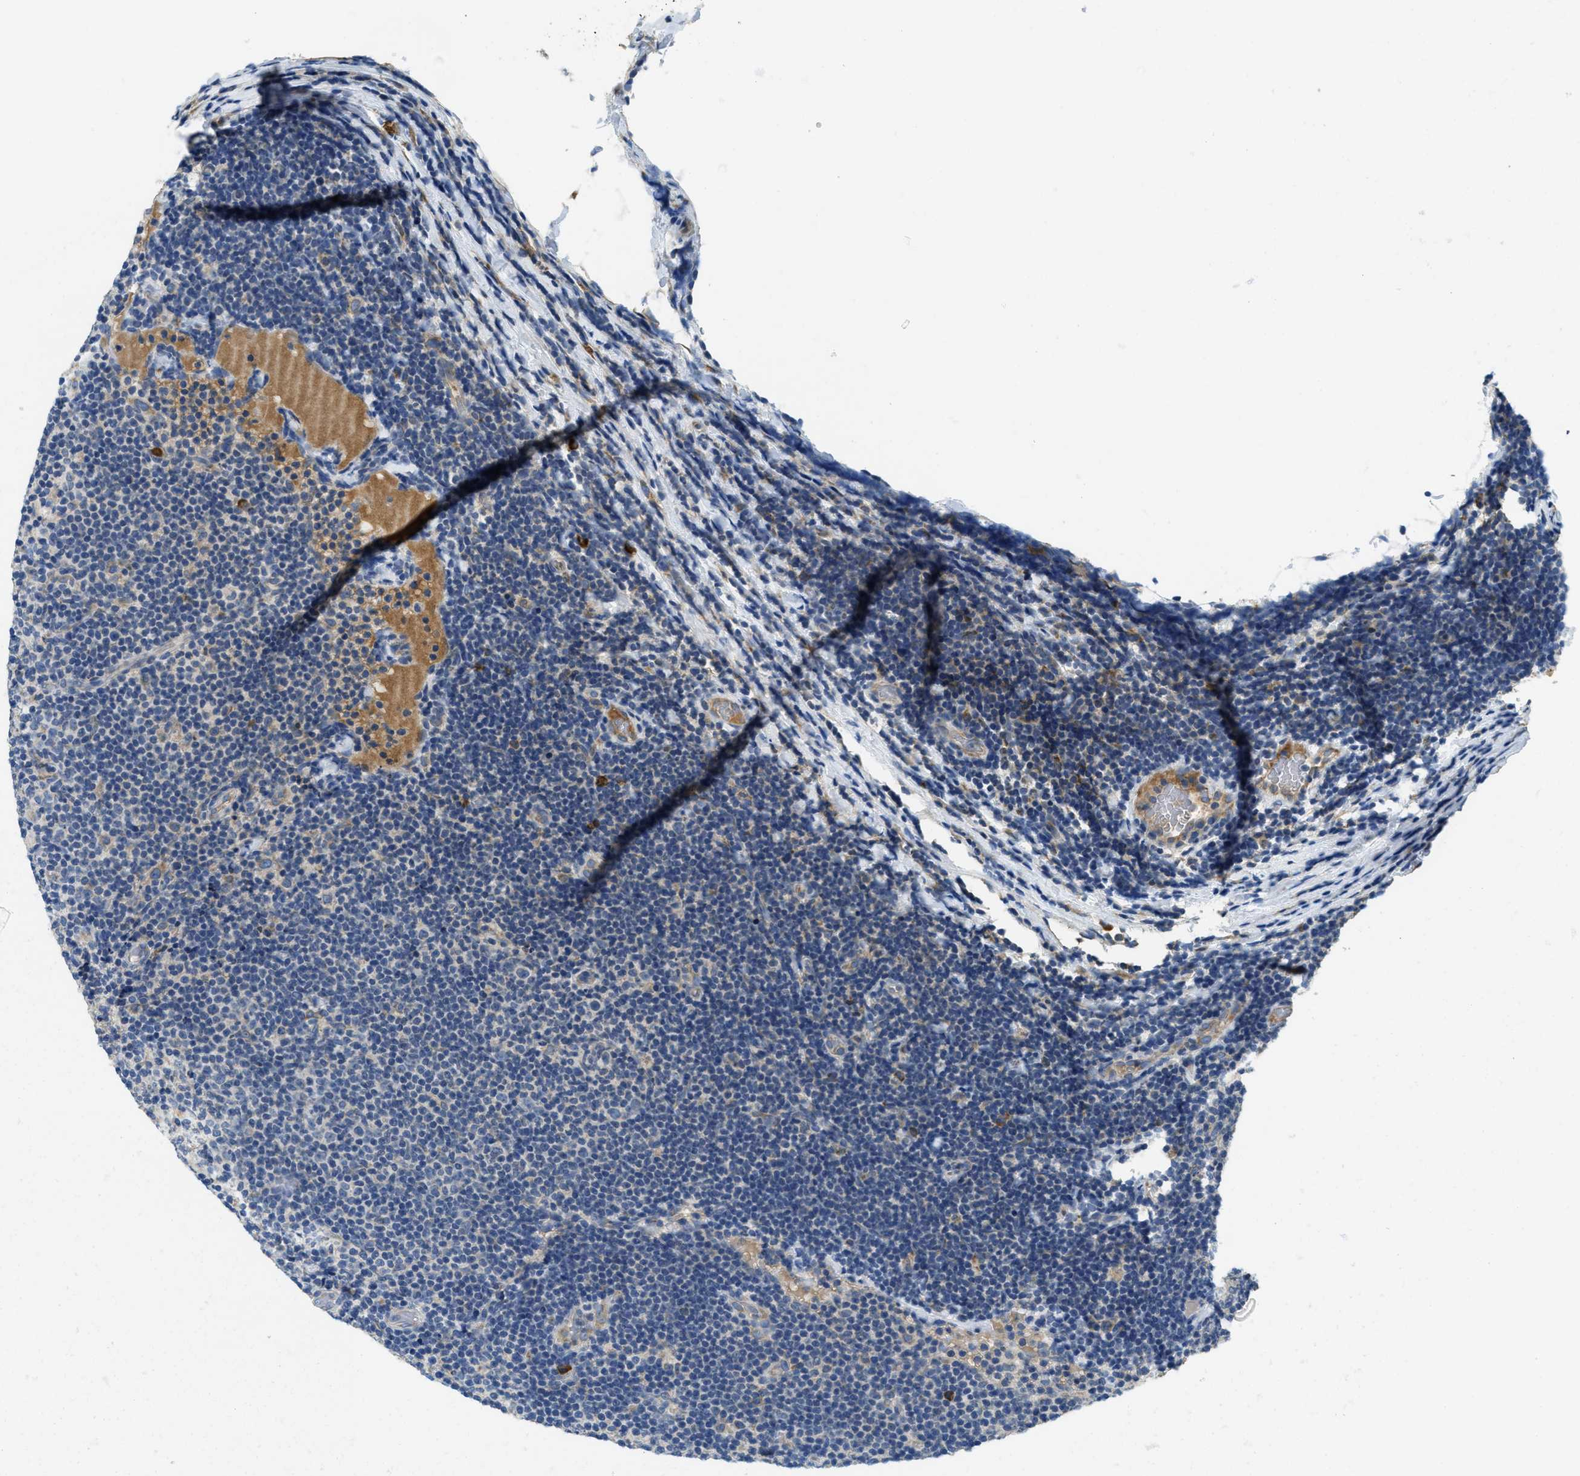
{"staining": {"intensity": "negative", "quantity": "none", "location": "none"}, "tissue": "lymphoma", "cell_type": "Tumor cells", "image_type": "cancer", "snomed": [{"axis": "morphology", "description": "Malignant lymphoma, non-Hodgkin's type, Low grade"}, {"axis": "topography", "description": "Lymph node"}], "caption": "There is no significant staining in tumor cells of low-grade malignant lymphoma, non-Hodgkin's type. (Stains: DAB immunohistochemistry (IHC) with hematoxylin counter stain, Microscopy: brightfield microscopy at high magnification).", "gene": "SSR1", "patient": {"sex": "male", "age": 83}}